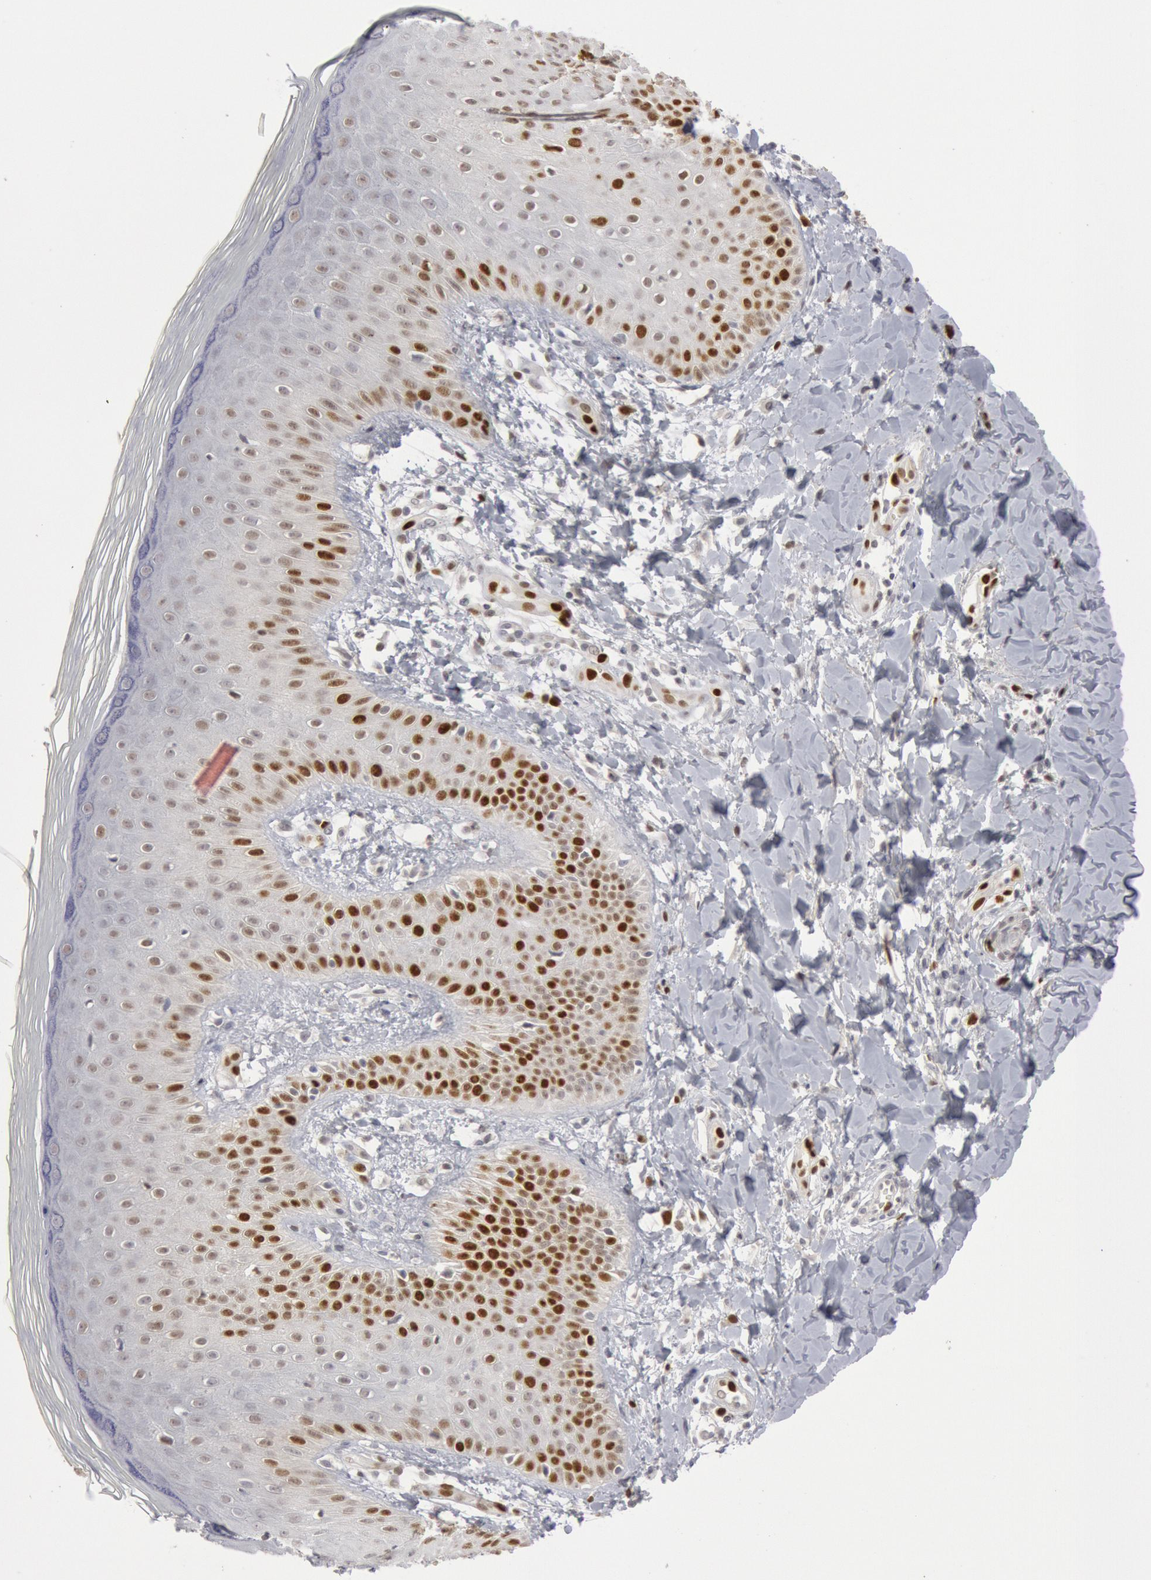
{"staining": {"intensity": "strong", "quantity": "25%-75%", "location": "nuclear"}, "tissue": "skin", "cell_type": "Epidermal cells", "image_type": "normal", "snomed": [{"axis": "morphology", "description": "Normal tissue, NOS"}, {"axis": "morphology", "description": "Inflammation, NOS"}, {"axis": "topography", "description": "Soft tissue"}, {"axis": "topography", "description": "Anal"}], "caption": "Immunohistochemistry histopathology image of normal human skin stained for a protein (brown), which reveals high levels of strong nuclear expression in about 25%-75% of epidermal cells.", "gene": "WDHD1", "patient": {"sex": "female", "age": 15}}